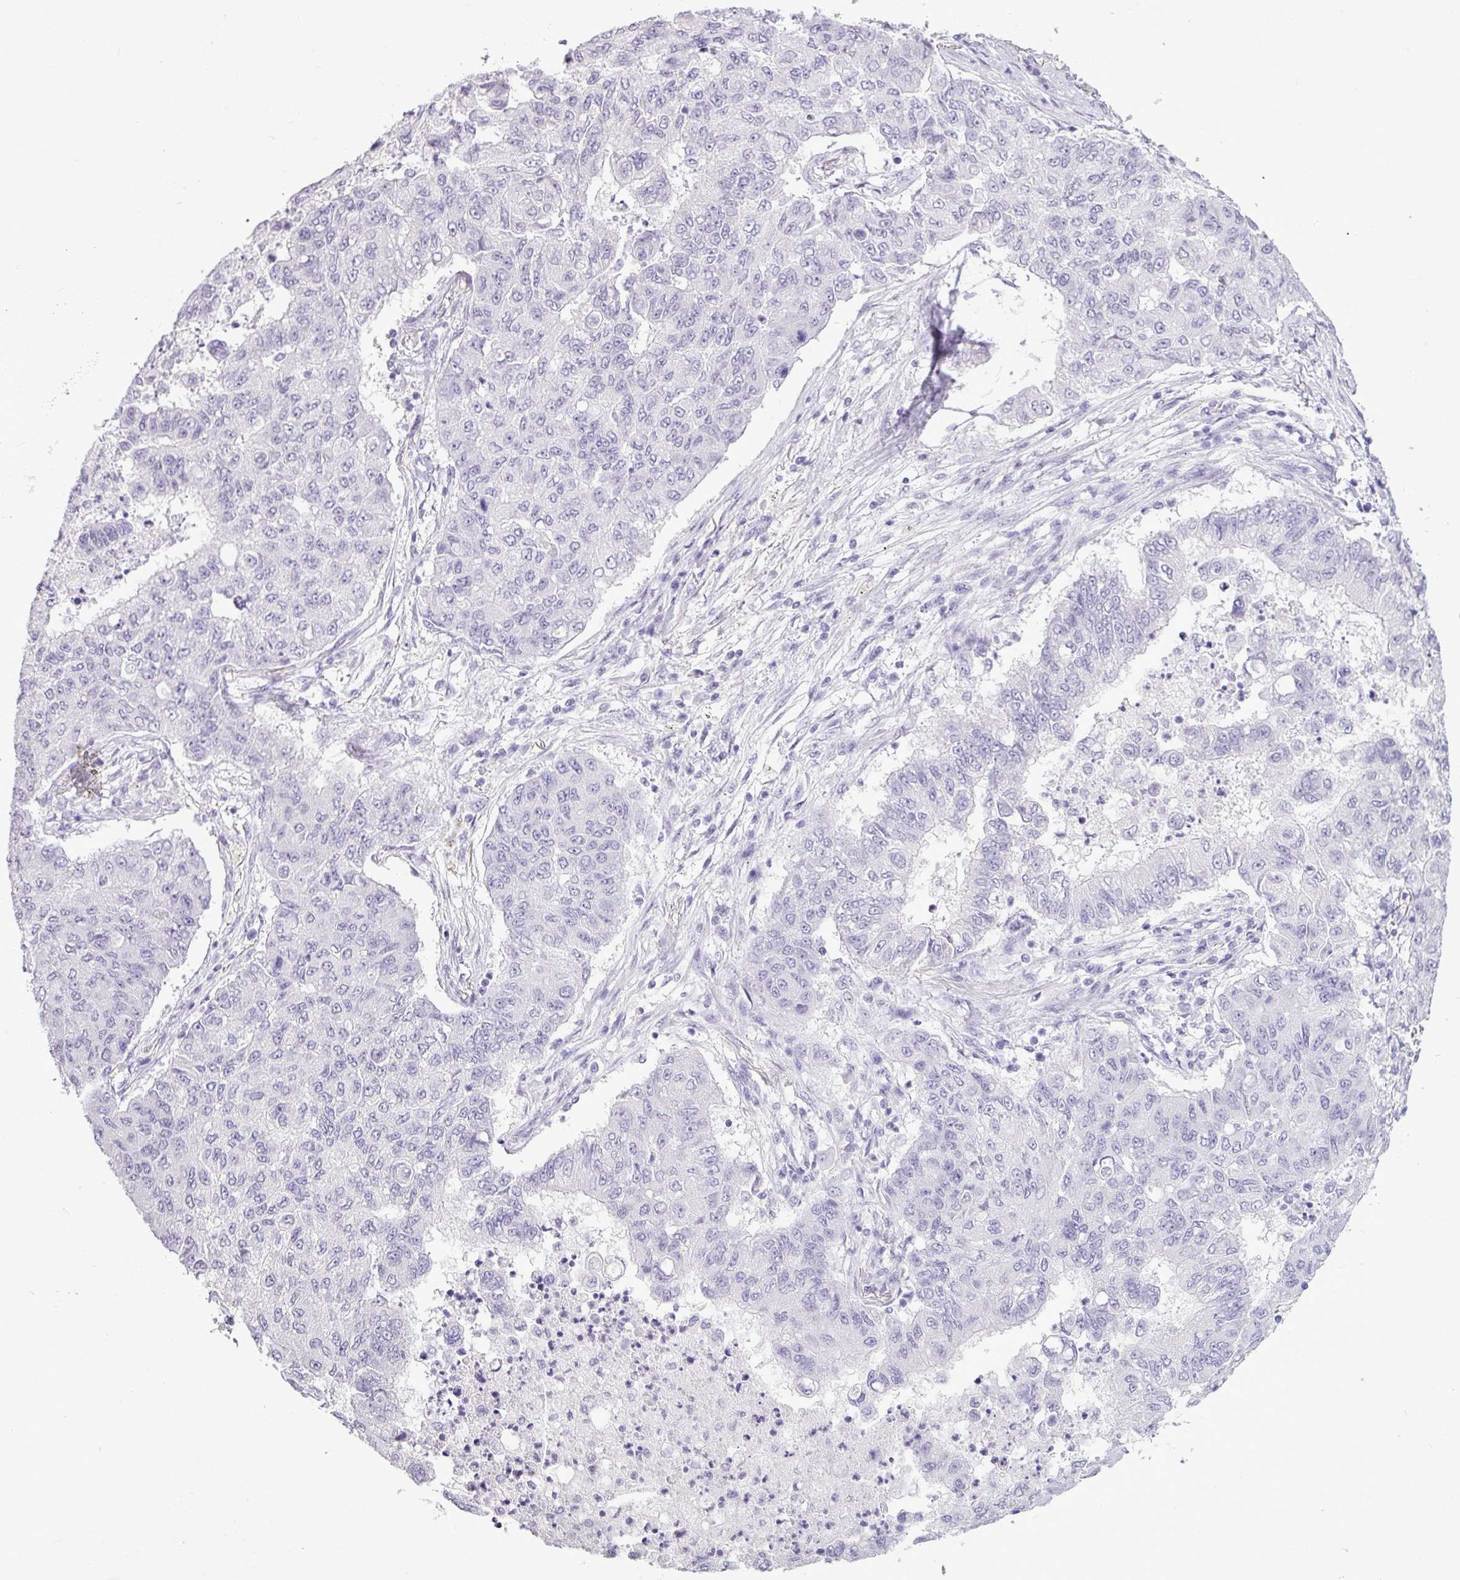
{"staining": {"intensity": "negative", "quantity": "none", "location": "none"}, "tissue": "lung cancer", "cell_type": "Tumor cells", "image_type": "cancer", "snomed": [{"axis": "morphology", "description": "Squamous cell carcinoma, NOS"}, {"axis": "topography", "description": "Lung"}], "caption": "Immunohistochemistry of human lung cancer displays no expression in tumor cells.", "gene": "AMY2A", "patient": {"sex": "male", "age": 74}}